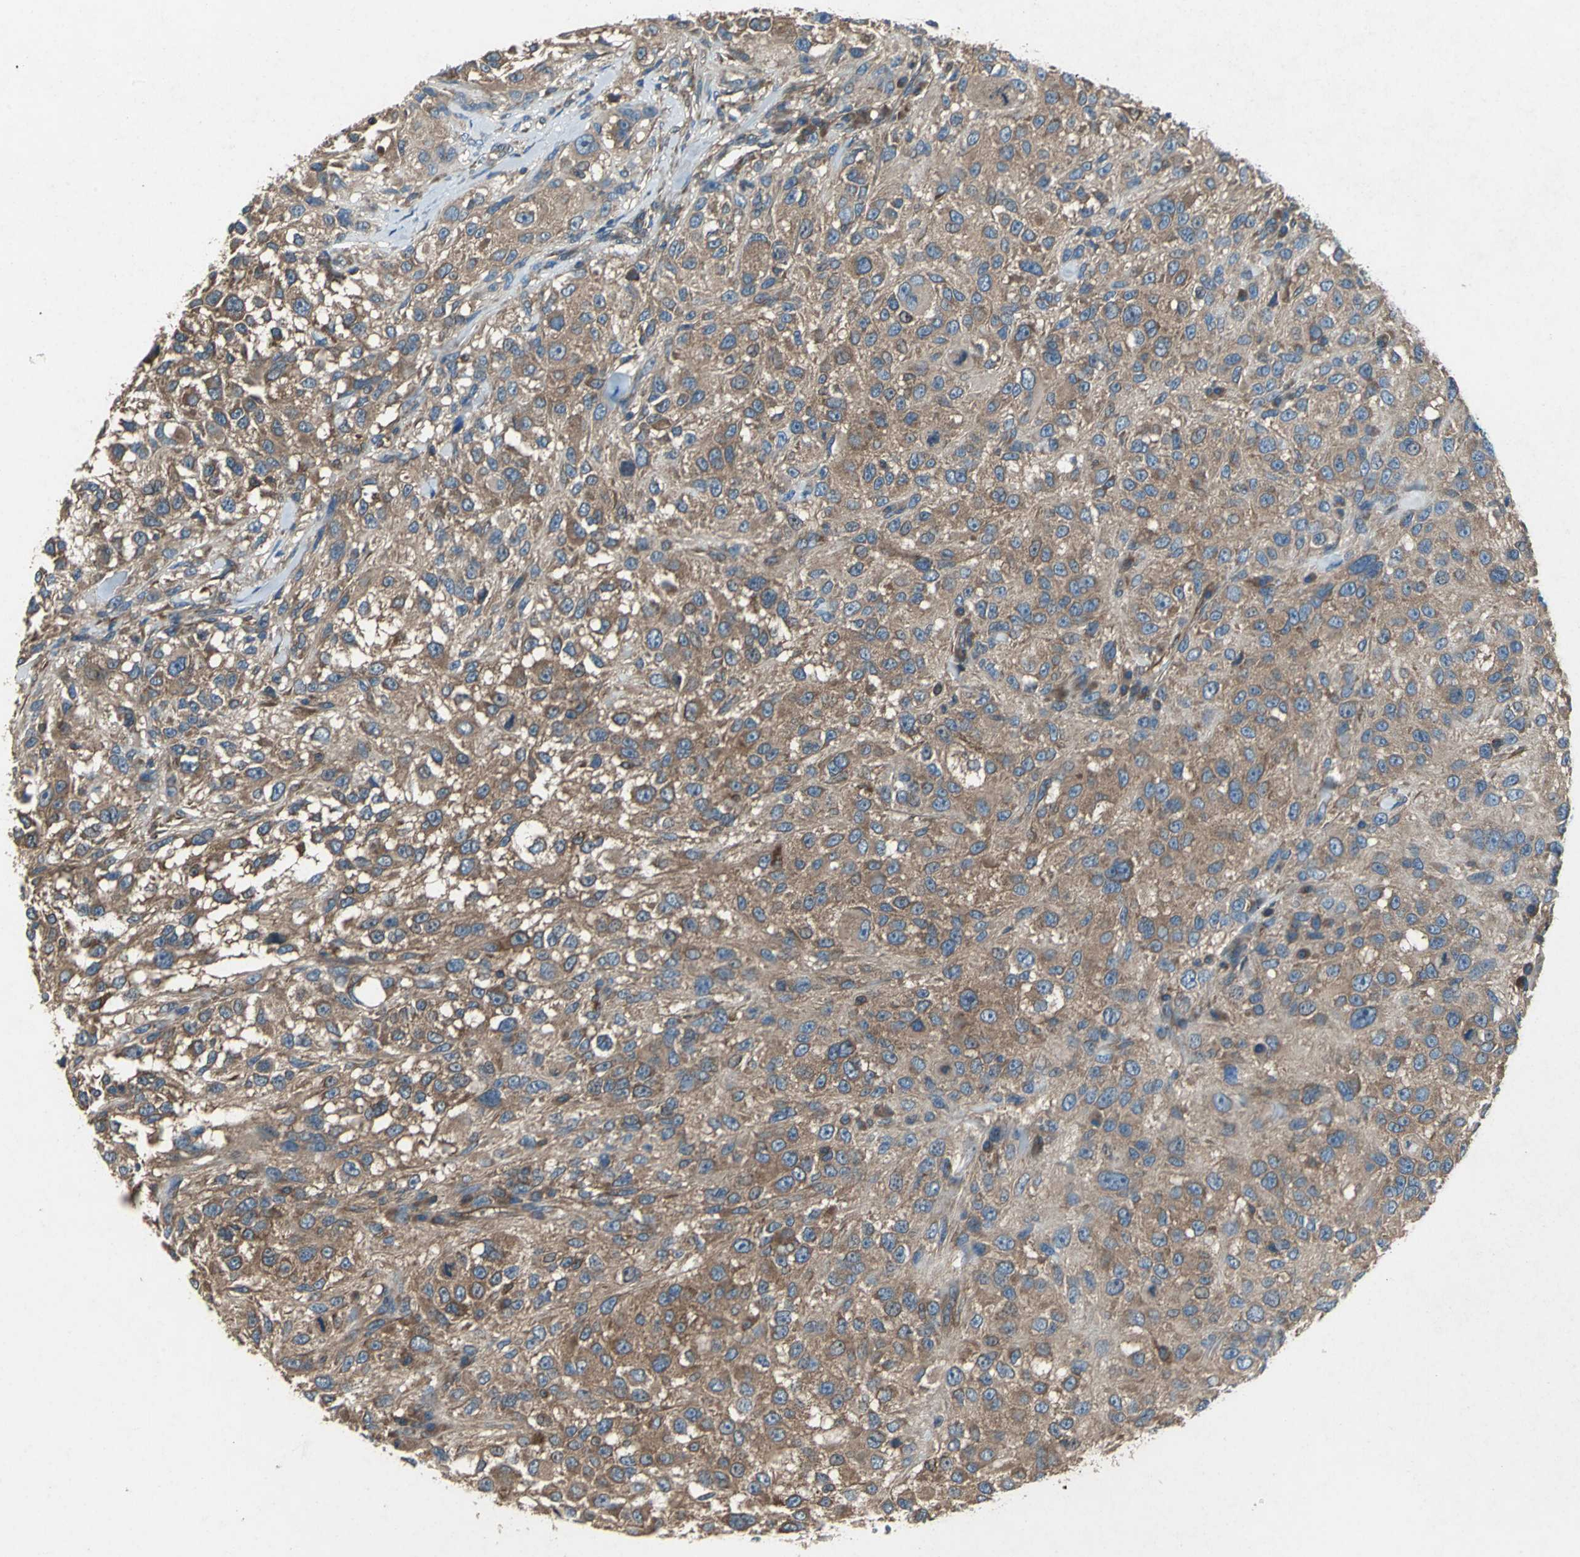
{"staining": {"intensity": "strong", "quantity": ">75%", "location": "cytoplasmic/membranous"}, "tissue": "melanoma", "cell_type": "Tumor cells", "image_type": "cancer", "snomed": [{"axis": "morphology", "description": "Necrosis, NOS"}, {"axis": "morphology", "description": "Malignant melanoma, NOS"}, {"axis": "topography", "description": "Skin"}], "caption": "Immunohistochemical staining of human melanoma displays strong cytoplasmic/membranous protein expression in approximately >75% of tumor cells. (brown staining indicates protein expression, while blue staining denotes nuclei).", "gene": "CAPN1", "patient": {"sex": "female", "age": 87}}